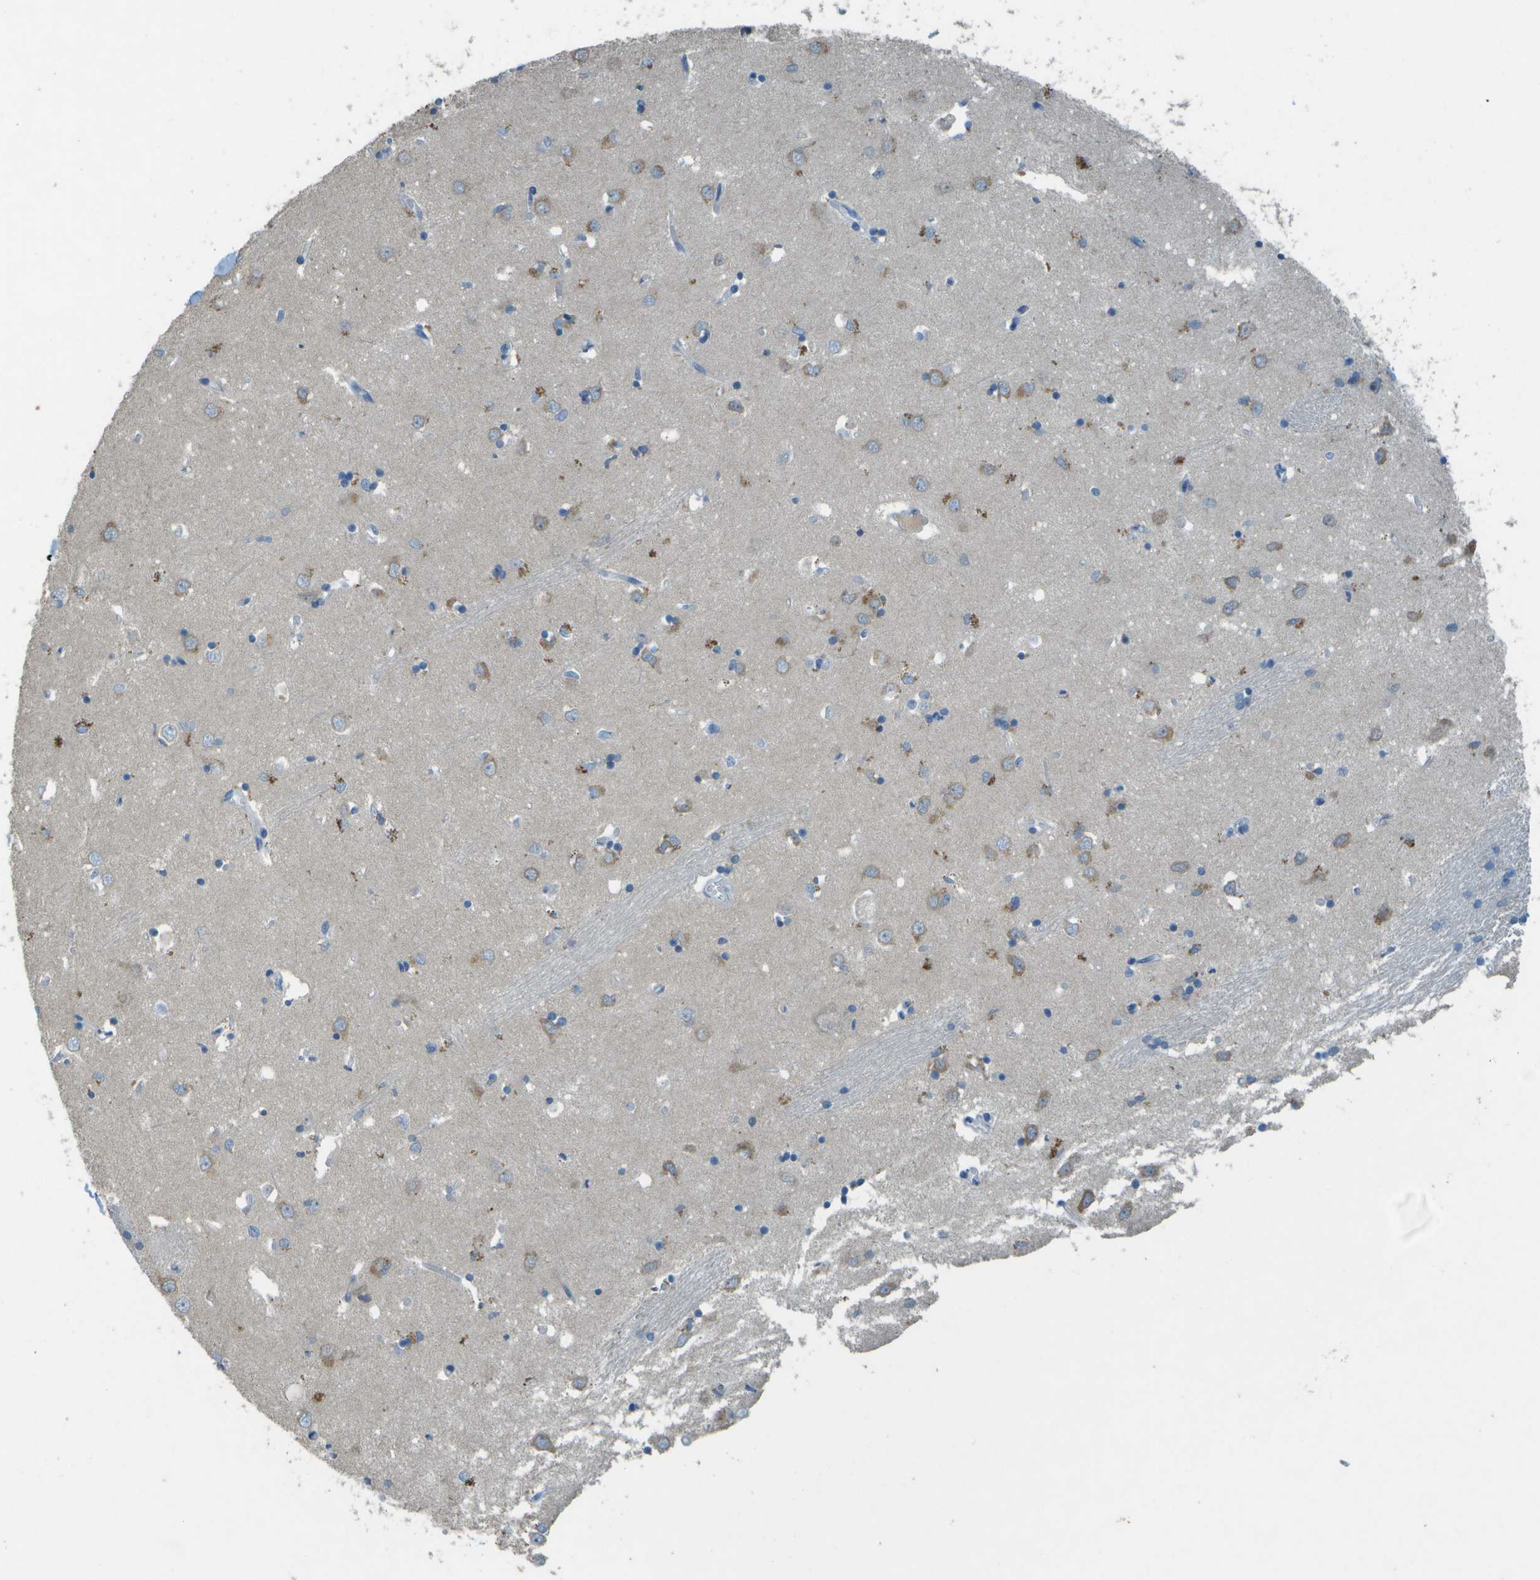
{"staining": {"intensity": "moderate", "quantity": "<25%", "location": "cytoplasmic/membranous"}, "tissue": "caudate", "cell_type": "Glial cells", "image_type": "normal", "snomed": [{"axis": "morphology", "description": "Normal tissue, NOS"}, {"axis": "topography", "description": "Lateral ventricle wall"}], "caption": "Immunohistochemical staining of normal caudate demonstrates moderate cytoplasmic/membranous protein staining in approximately <25% of glial cells.", "gene": "LGI2", "patient": {"sex": "female", "age": 19}}